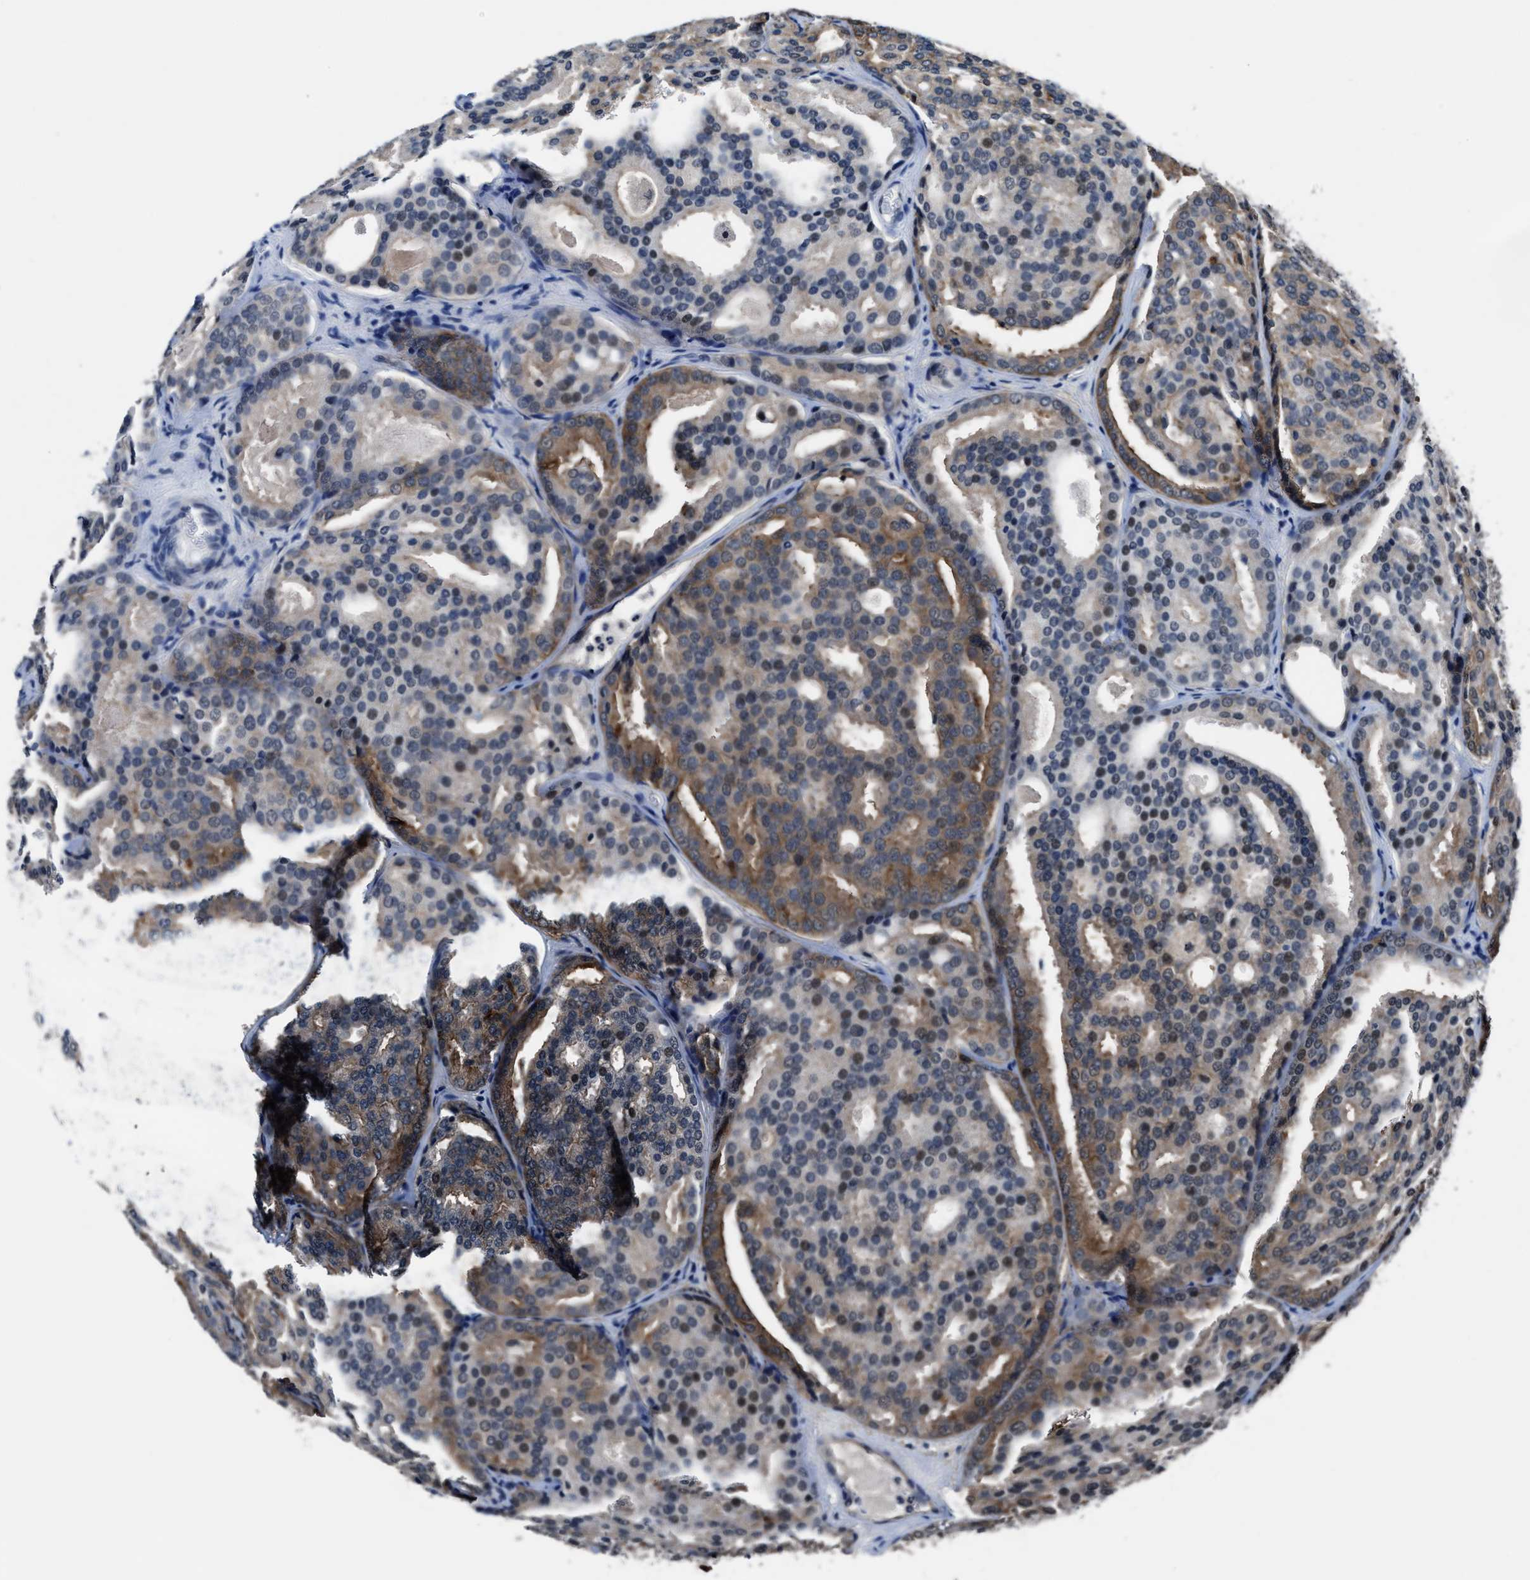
{"staining": {"intensity": "moderate", "quantity": "25%-75%", "location": "cytoplasmic/membranous,nuclear"}, "tissue": "prostate cancer", "cell_type": "Tumor cells", "image_type": "cancer", "snomed": [{"axis": "morphology", "description": "Adenocarcinoma, High grade"}, {"axis": "topography", "description": "Prostate"}], "caption": "High-magnification brightfield microscopy of adenocarcinoma (high-grade) (prostate) stained with DAB (brown) and counterstained with hematoxylin (blue). tumor cells exhibit moderate cytoplasmic/membranous and nuclear positivity is seen in approximately25%-75% of cells.", "gene": "MARCKSL1", "patient": {"sex": "male", "age": 64}}